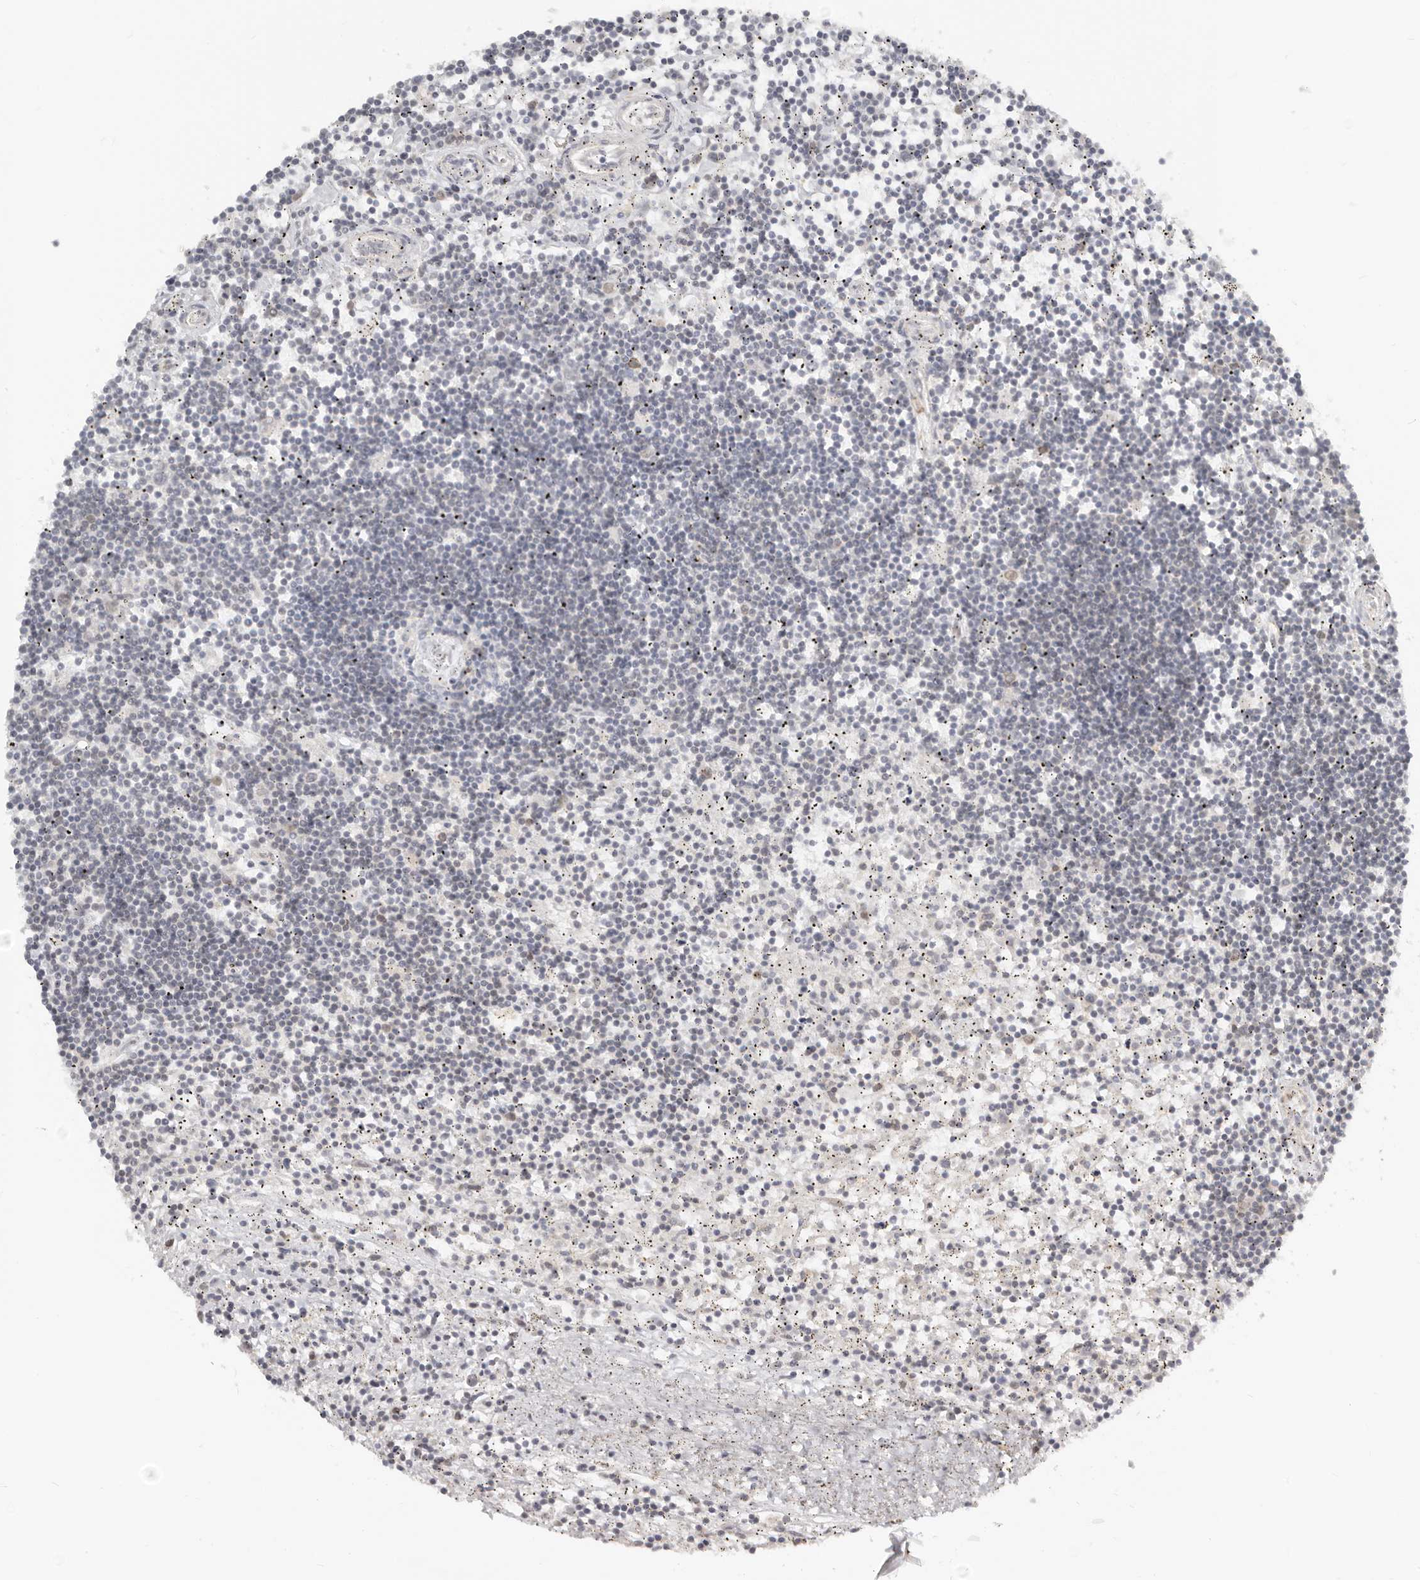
{"staining": {"intensity": "negative", "quantity": "none", "location": "none"}, "tissue": "lymphoma", "cell_type": "Tumor cells", "image_type": "cancer", "snomed": [{"axis": "morphology", "description": "Malignant lymphoma, non-Hodgkin's type, Low grade"}, {"axis": "topography", "description": "Spleen"}], "caption": "Immunohistochemistry (IHC) of lymphoma reveals no expression in tumor cells.", "gene": "NUP153", "patient": {"sex": "male", "age": 76}}